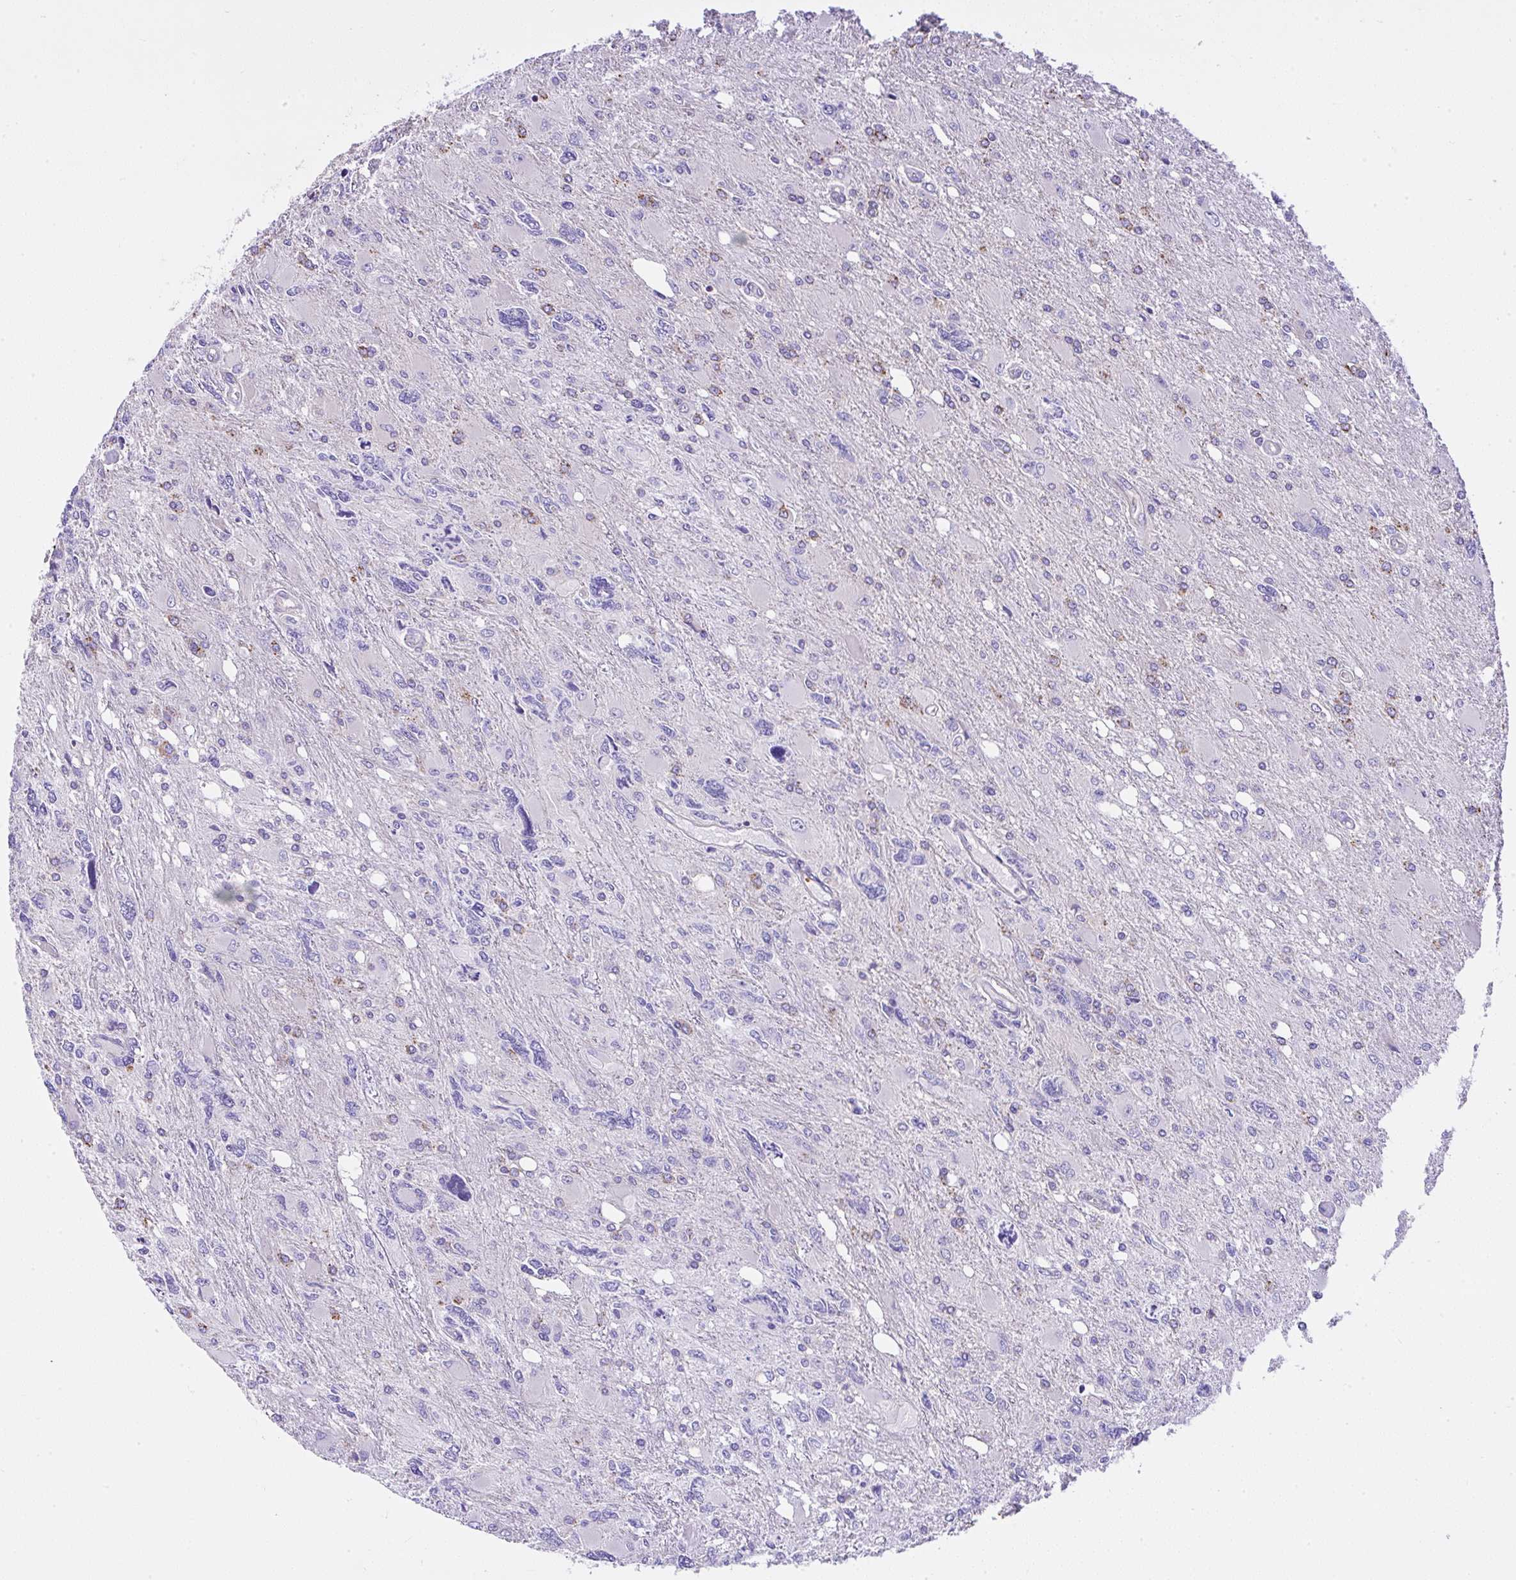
{"staining": {"intensity": "weak", "quantity": "<25%", "location": "cytoplasmic/membranous"}, "tissue": "glioma", "cell_type": "Tumor cells", "image_type": "cancer", "snomed": [{"axis": "morphology", "description": "Glioma, malignant, High grade"}, {"axis": "topography", "description": "Brain"}], "caption": "Tumor cells show no significant protein positivity in malignant glioma (high-grade).", "gene": "CCDC142", "patient": {"sex": "male", "age": 67}}